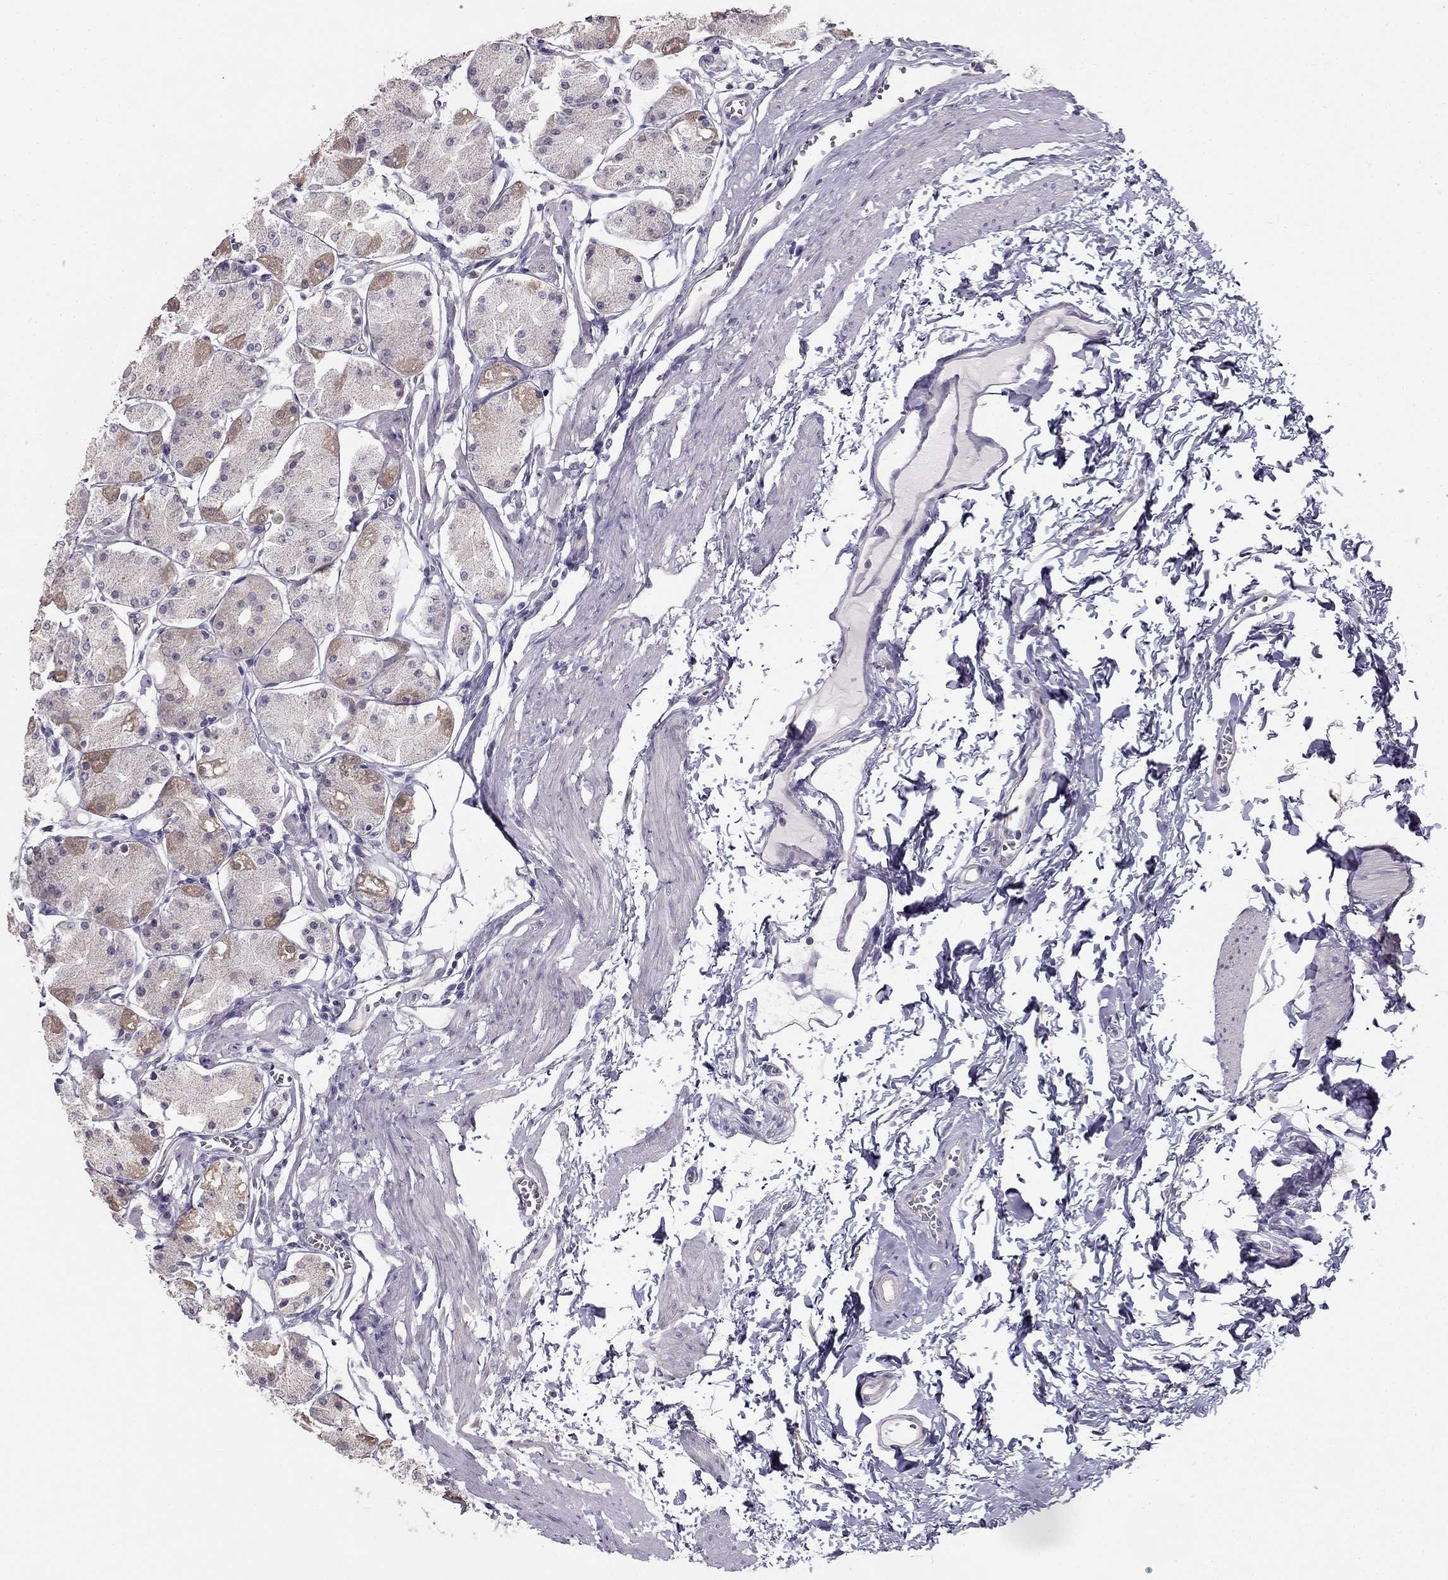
{"staining": {"intensity": "weak", "quantity": "<25%", "location": "cytoplasmic/membranous"}, "tissue": "stomach", "cell_type": "Glandular cells", "image_type": "normal", "snomed": [{"axis": "morphology", "description": "Normal tissue, NOS"}, {"axis": "topography", "description": "Stomach, upper"}], "caption": "An immunohistochemistry (IHC) micrograph of unremarkable stomach is shown. There is no staining in glandular cells of stomach. (IHC, brightfield microscopy, high magnification).", "gene": "HSFX1", "patient": {"sex": "male", "age": 60}}